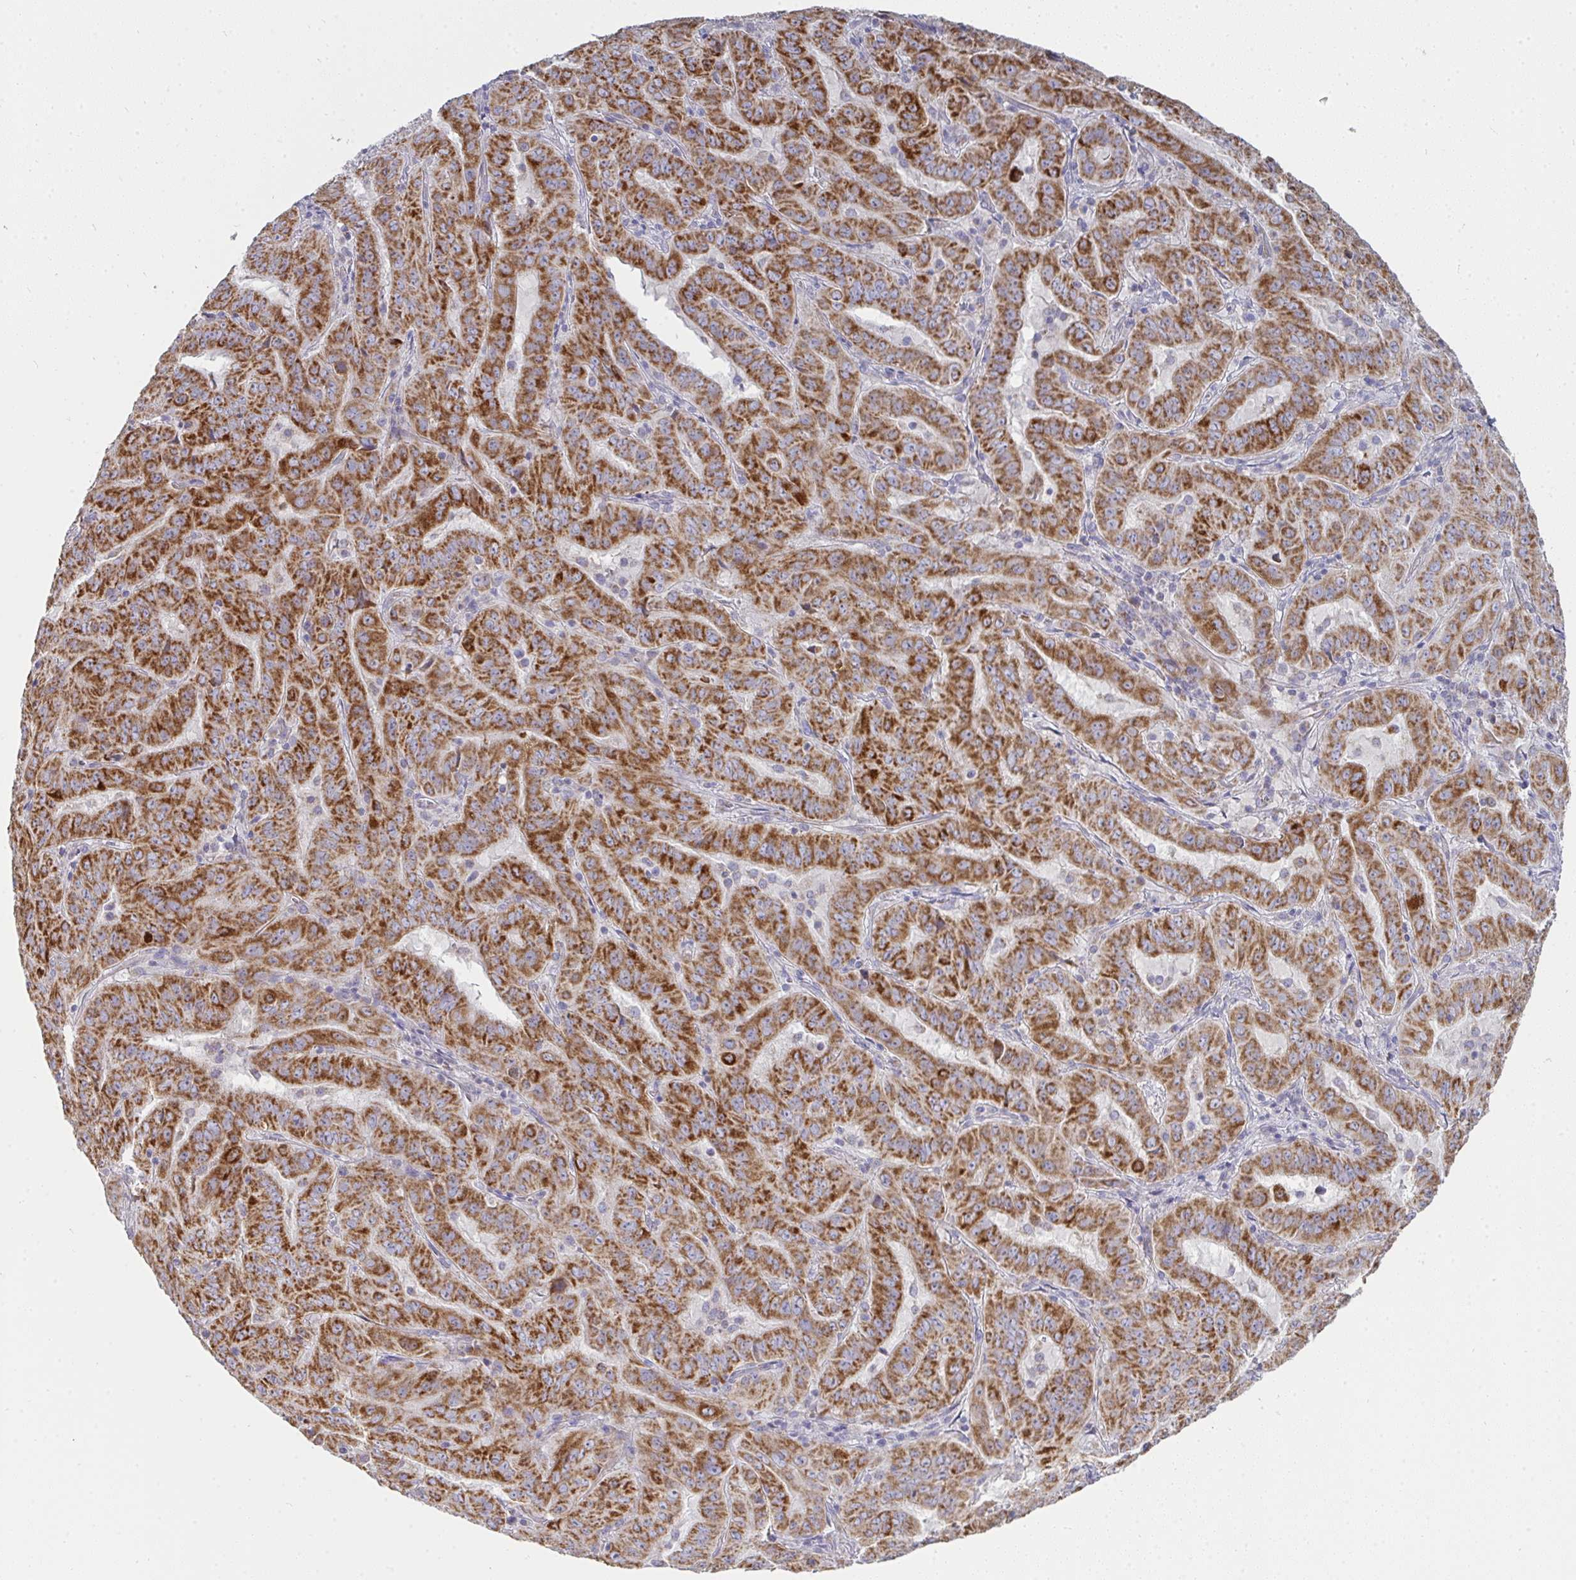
{"staining": {"intensity": "strong", "quantity": ">75%", "location": "cytoplasmic/membranous"}, "tissue": "pancreatic cancer", "cell_type": "Tumor cells", "image_type": "cancer", "snomed": [{"axis": "morphology", "description": "Adenocarcinoma, NOS"}, {"axis": "topography", "description": "Pancreas"}], "caption": "Adenocarcinoma (pancreatic) stained with immunohistochemistry (IHC) exhibits strong cytoplasmic/membranous staining in about >75% of tumor cells.", "gene": "FAHD1", "patient": {"sex": "male", "age": 63}}